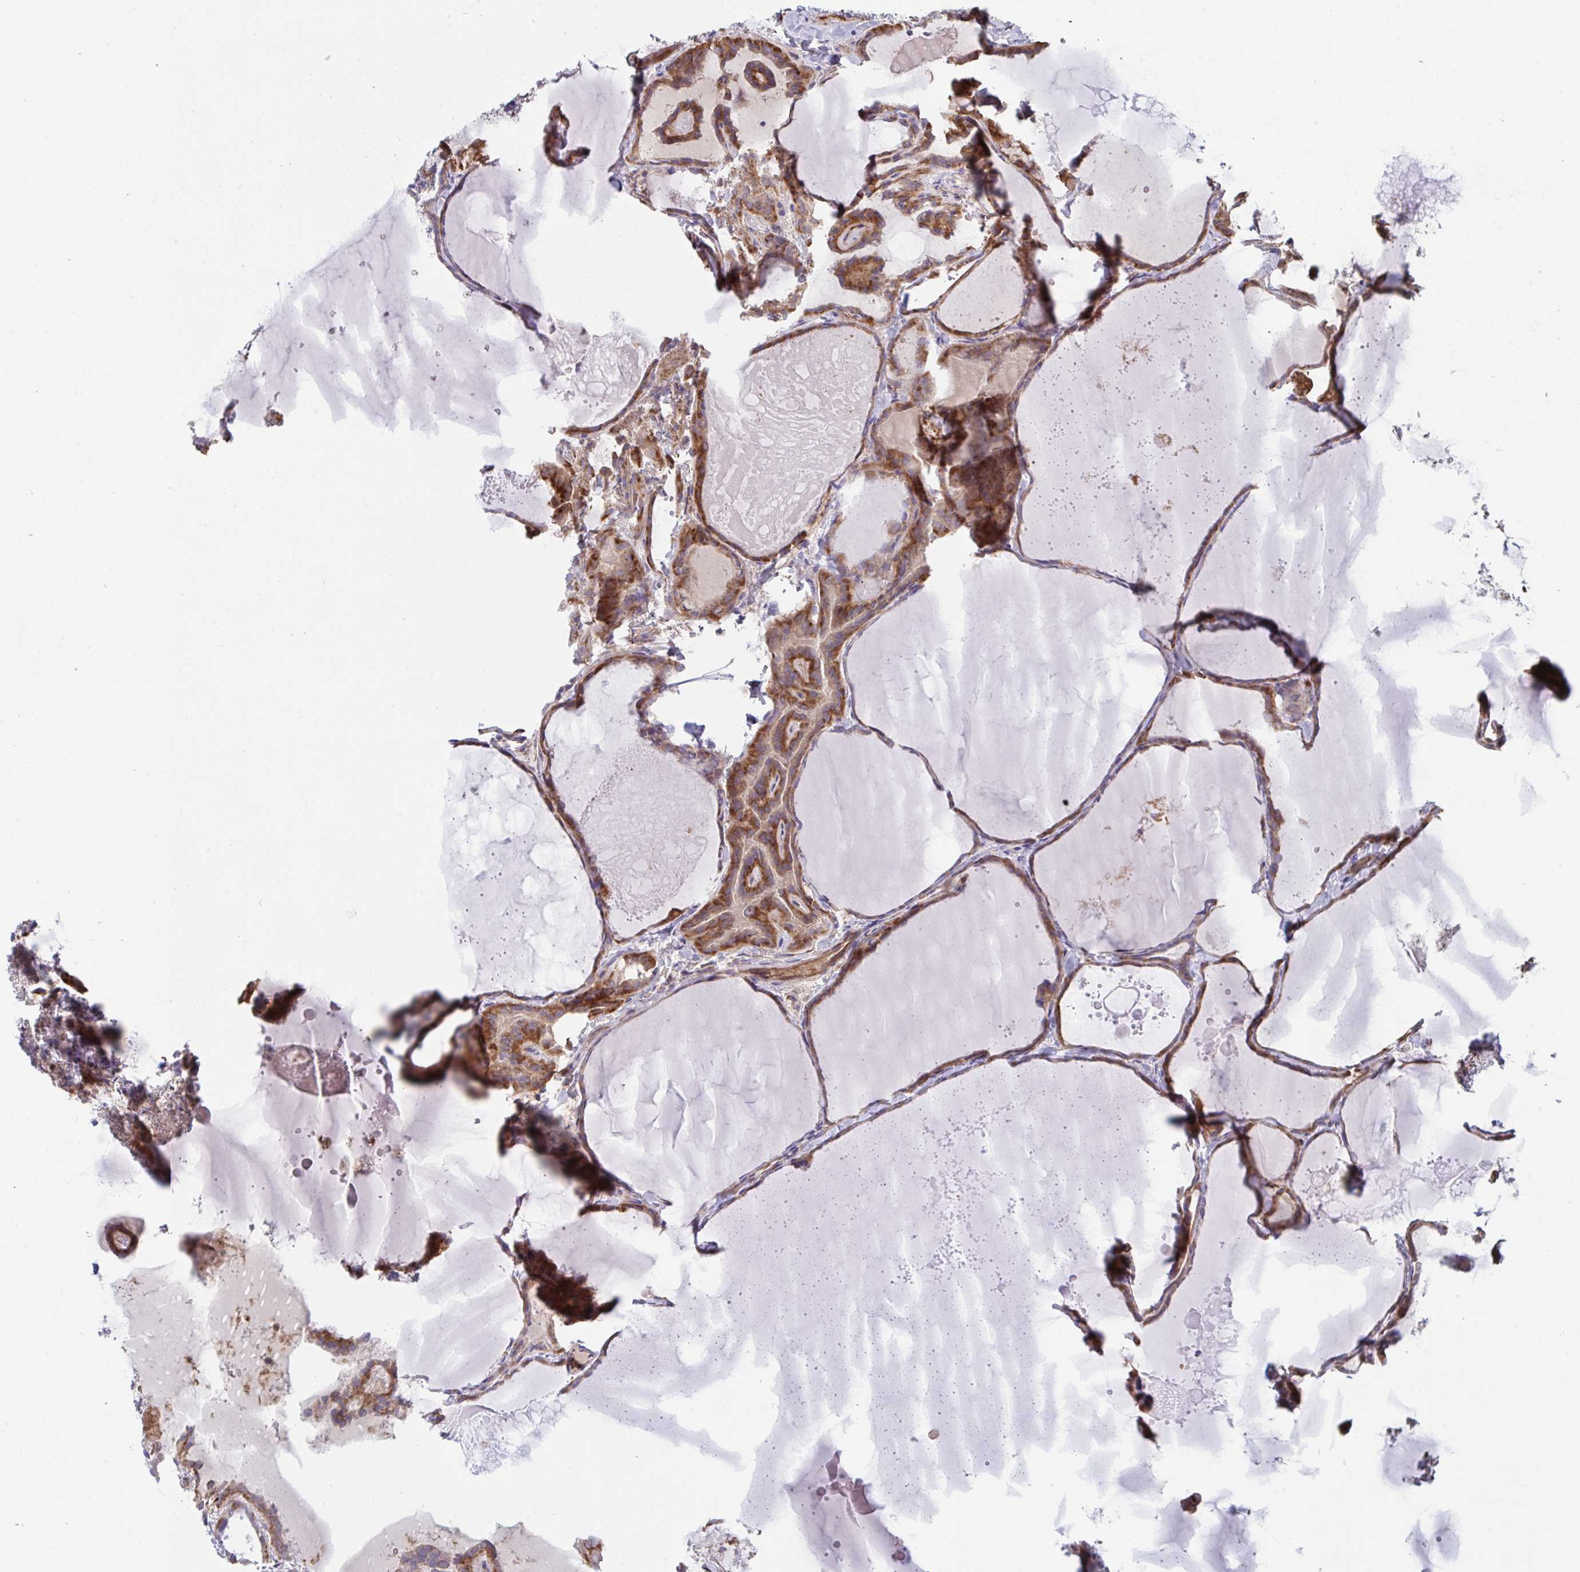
{"staining": {"intensity": "strong", "quantity": ">75%", "location": "cytoplasmic/membranous"}, "tissue": "thyroid cancer", "cell_type": "Tumor cells", "image_type": "cancer", "snomed": [{"axis": "morphology", "description": "Papillary adenocarcinoma, NOS"}, {"axis": "topography", "description": "Thyroid gland"}], "caption": "There is high levels of strong cytoplasmic/membranous expression in tumor cells of papillary adenocarcinoma (thyroid), as demonstrated by immunohistochemical staining (brown color).", "gene": "SLC9A6", "patient": {"sex": "female", "age": 46}}